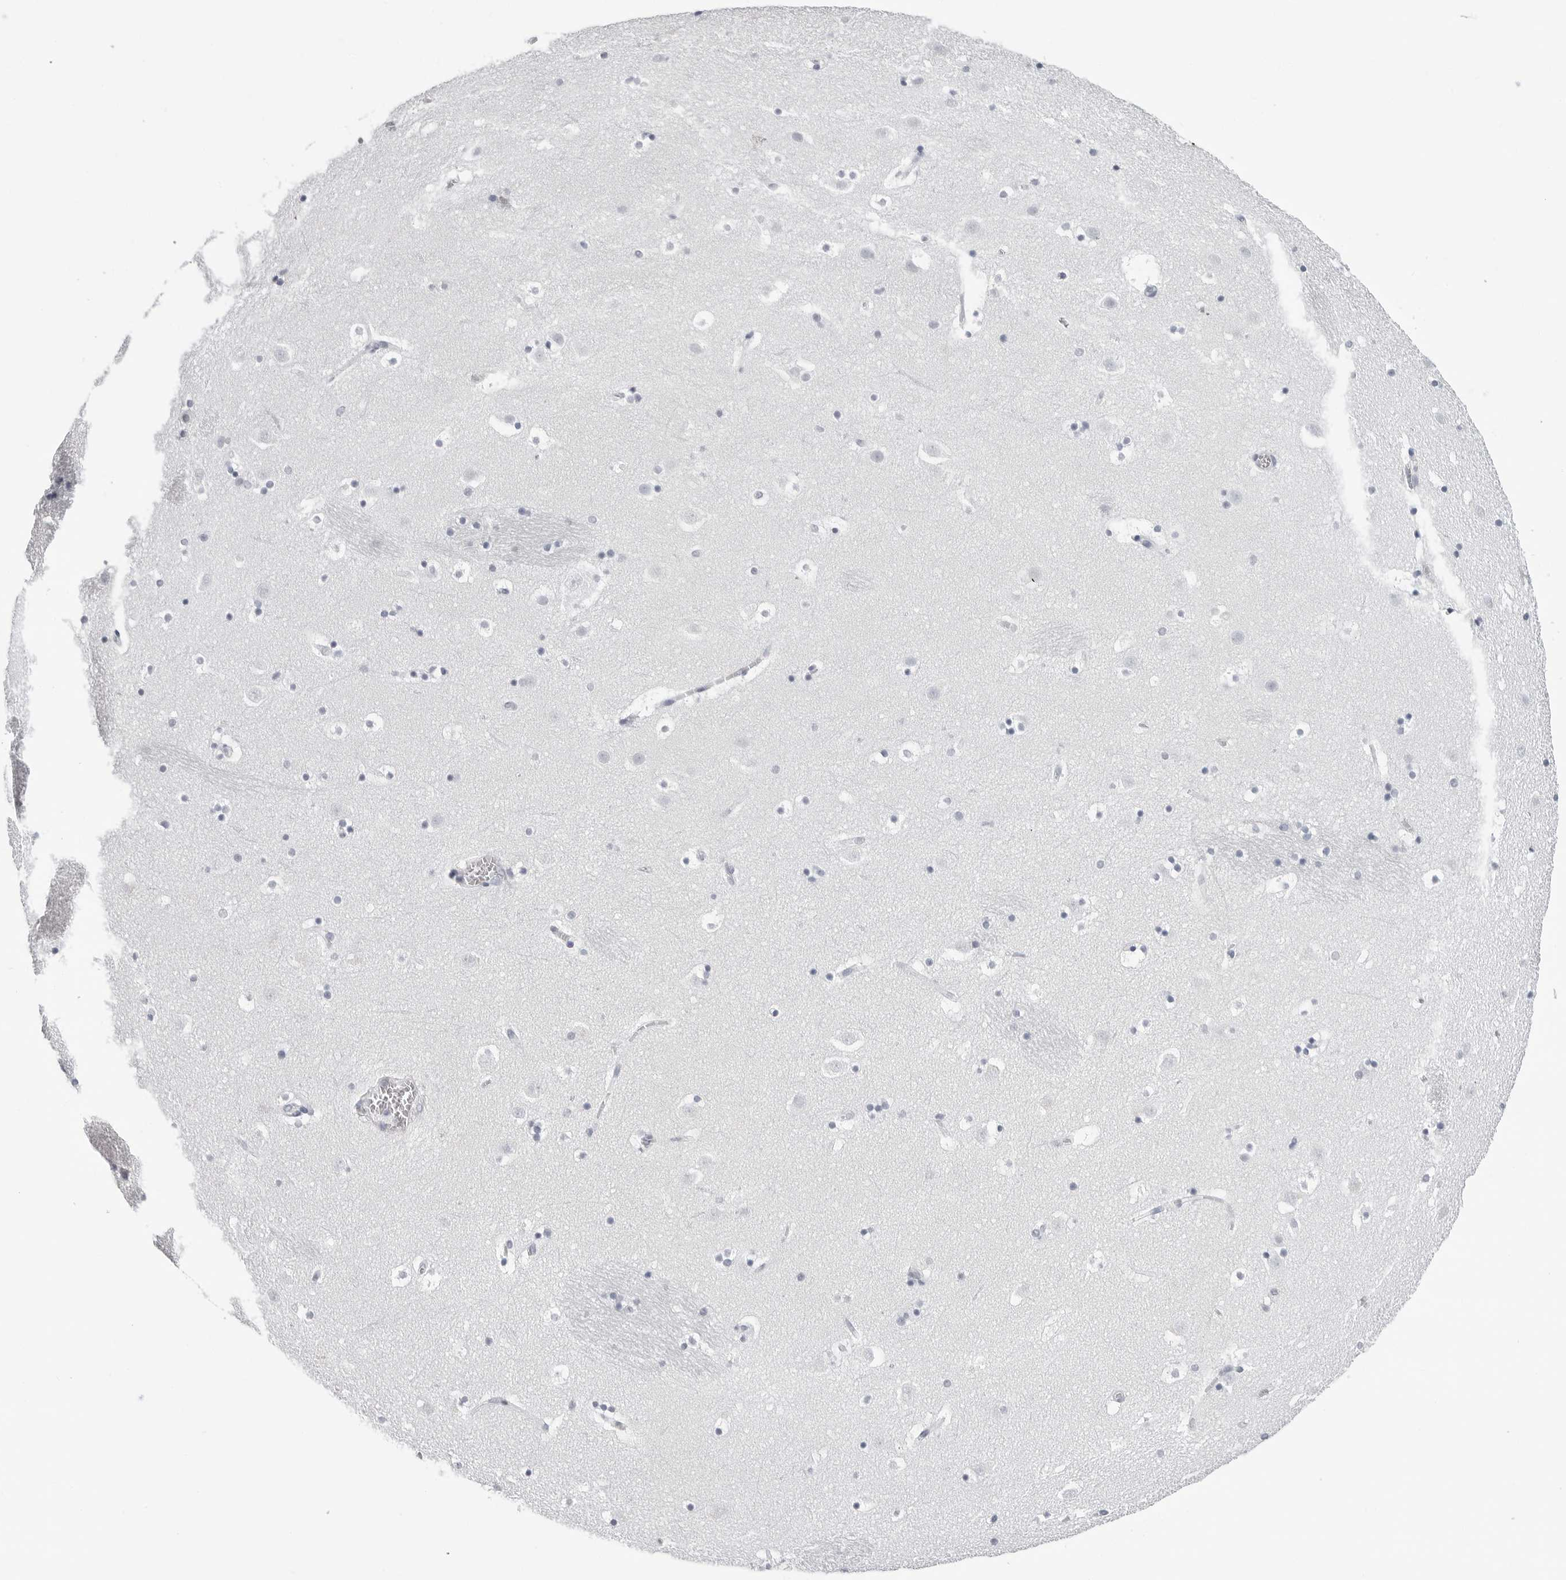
{"staining": {"intensity": "negative", "quantity": "none", "location": "none"}, "tissue": "caudate", "cell_type": "Glial cells", "image_type": "normal", "snomed": [{"axis": "morphology", "description": "Normal tissue, NOS"}, {"axis": "topography", "description": "Lateral ventricle wall"}], "caption": "This histopathology image is of benign caudate stained with immunohistochemistry to label a protein in brown with the nuclei are counter-stained blue. There is no positivity in glial cells. (IHC, brightfield microscopy, high magnification).", "gene": "PGA3", "patient": {"sex": "male", "age": 45}}